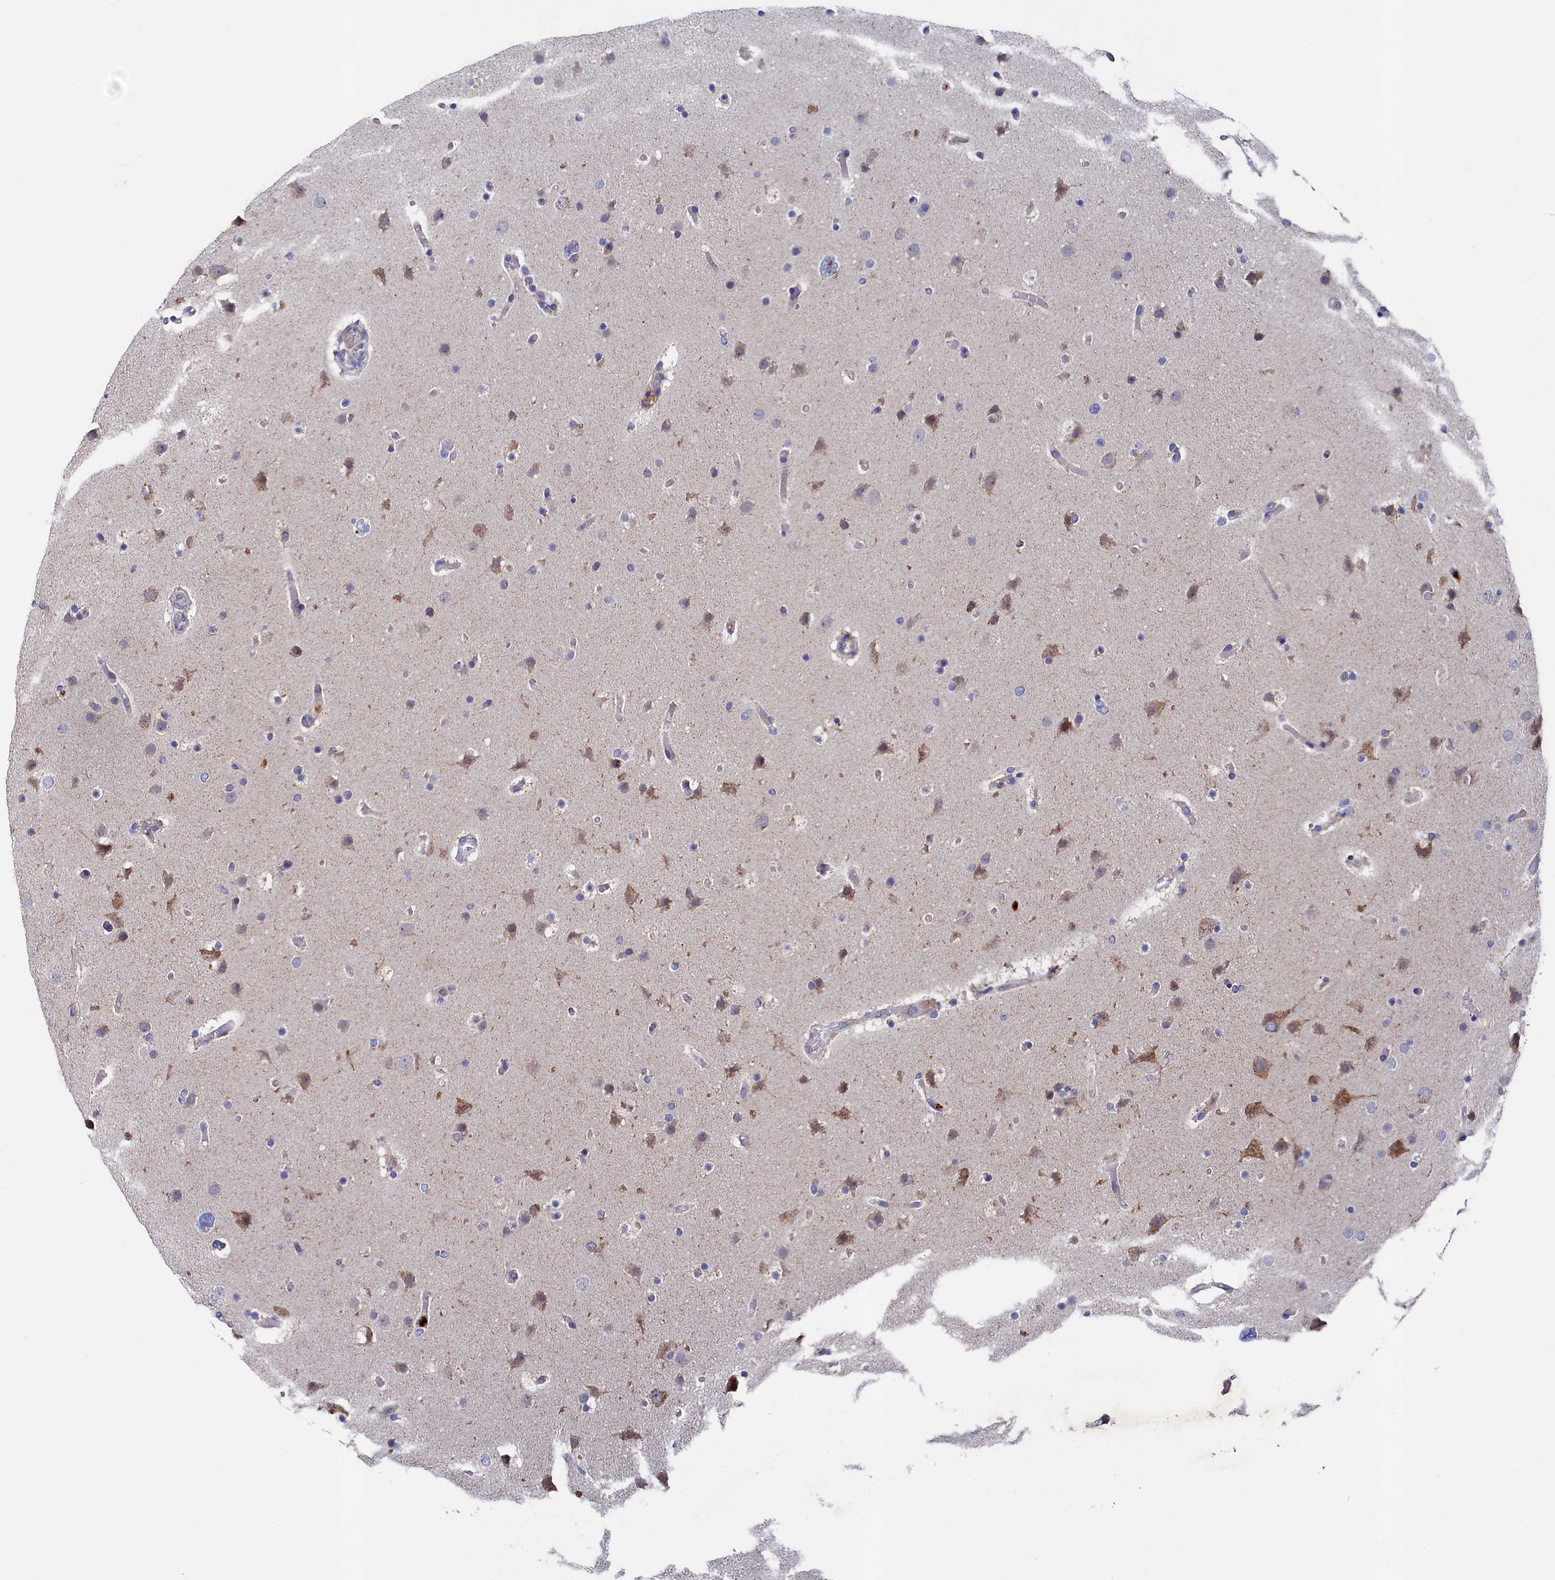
{"staining": {"intensity": "moderate", "quantity": "25%-75%", "location": "cytoplasmic/membranous"}, "tissue": "glioma", "cell_type": "Tumor cells", "image_type": "cancer", "snomed": [{"axis": "morphology", "description": "Glioma, malignant, High grade"}, {"axis": "topography", "description": "Cerebral cortex"}], "caption": "The micrograph reveals a brown stain indicating the presence of a protein in the cytoplasmic/membranous of tumor cells in glioma.", "gene": "CHCHD1", "patient": {"sex": "female", "age": 36}}